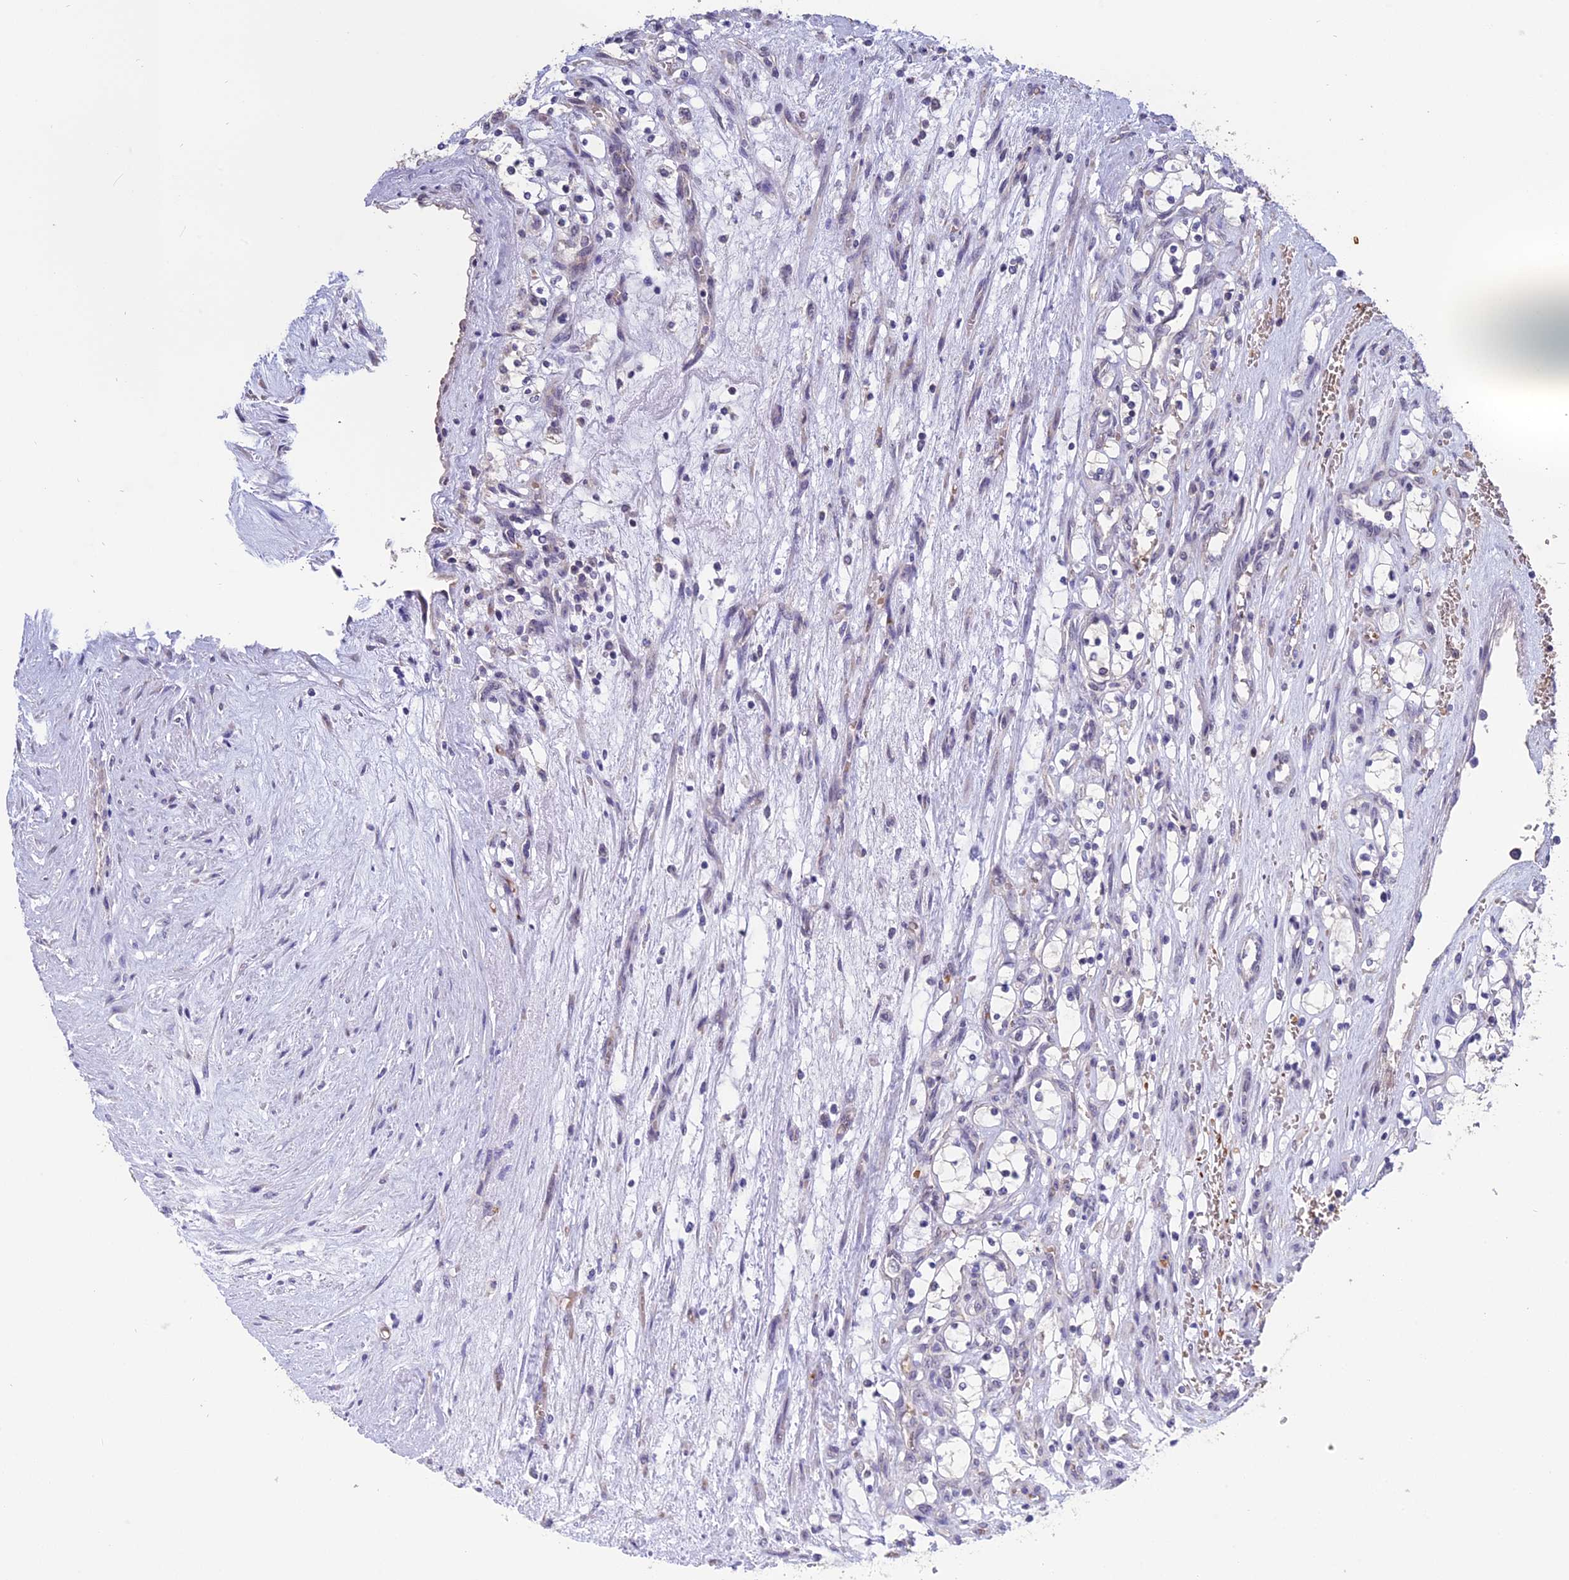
{"staining": {"intensity": "negative", "quantity": "none", "location": "none"}, "tissue": "renal cancer", "cell_type": "Tumor cells", "image_type": "cancer", "snomed": [{"axis": "morphology", "description": "Adenocarcinoma, NOS"}, {"axis": "topography", "description": "Kidney"}], "caption": "There is no significant positivity in tumor cells of renal cancer. (Immunohistochemistry, brightfield microscopy, high magnification).", "gene": "KNOP1", "patient": {"sex": "female", "age": 69}}